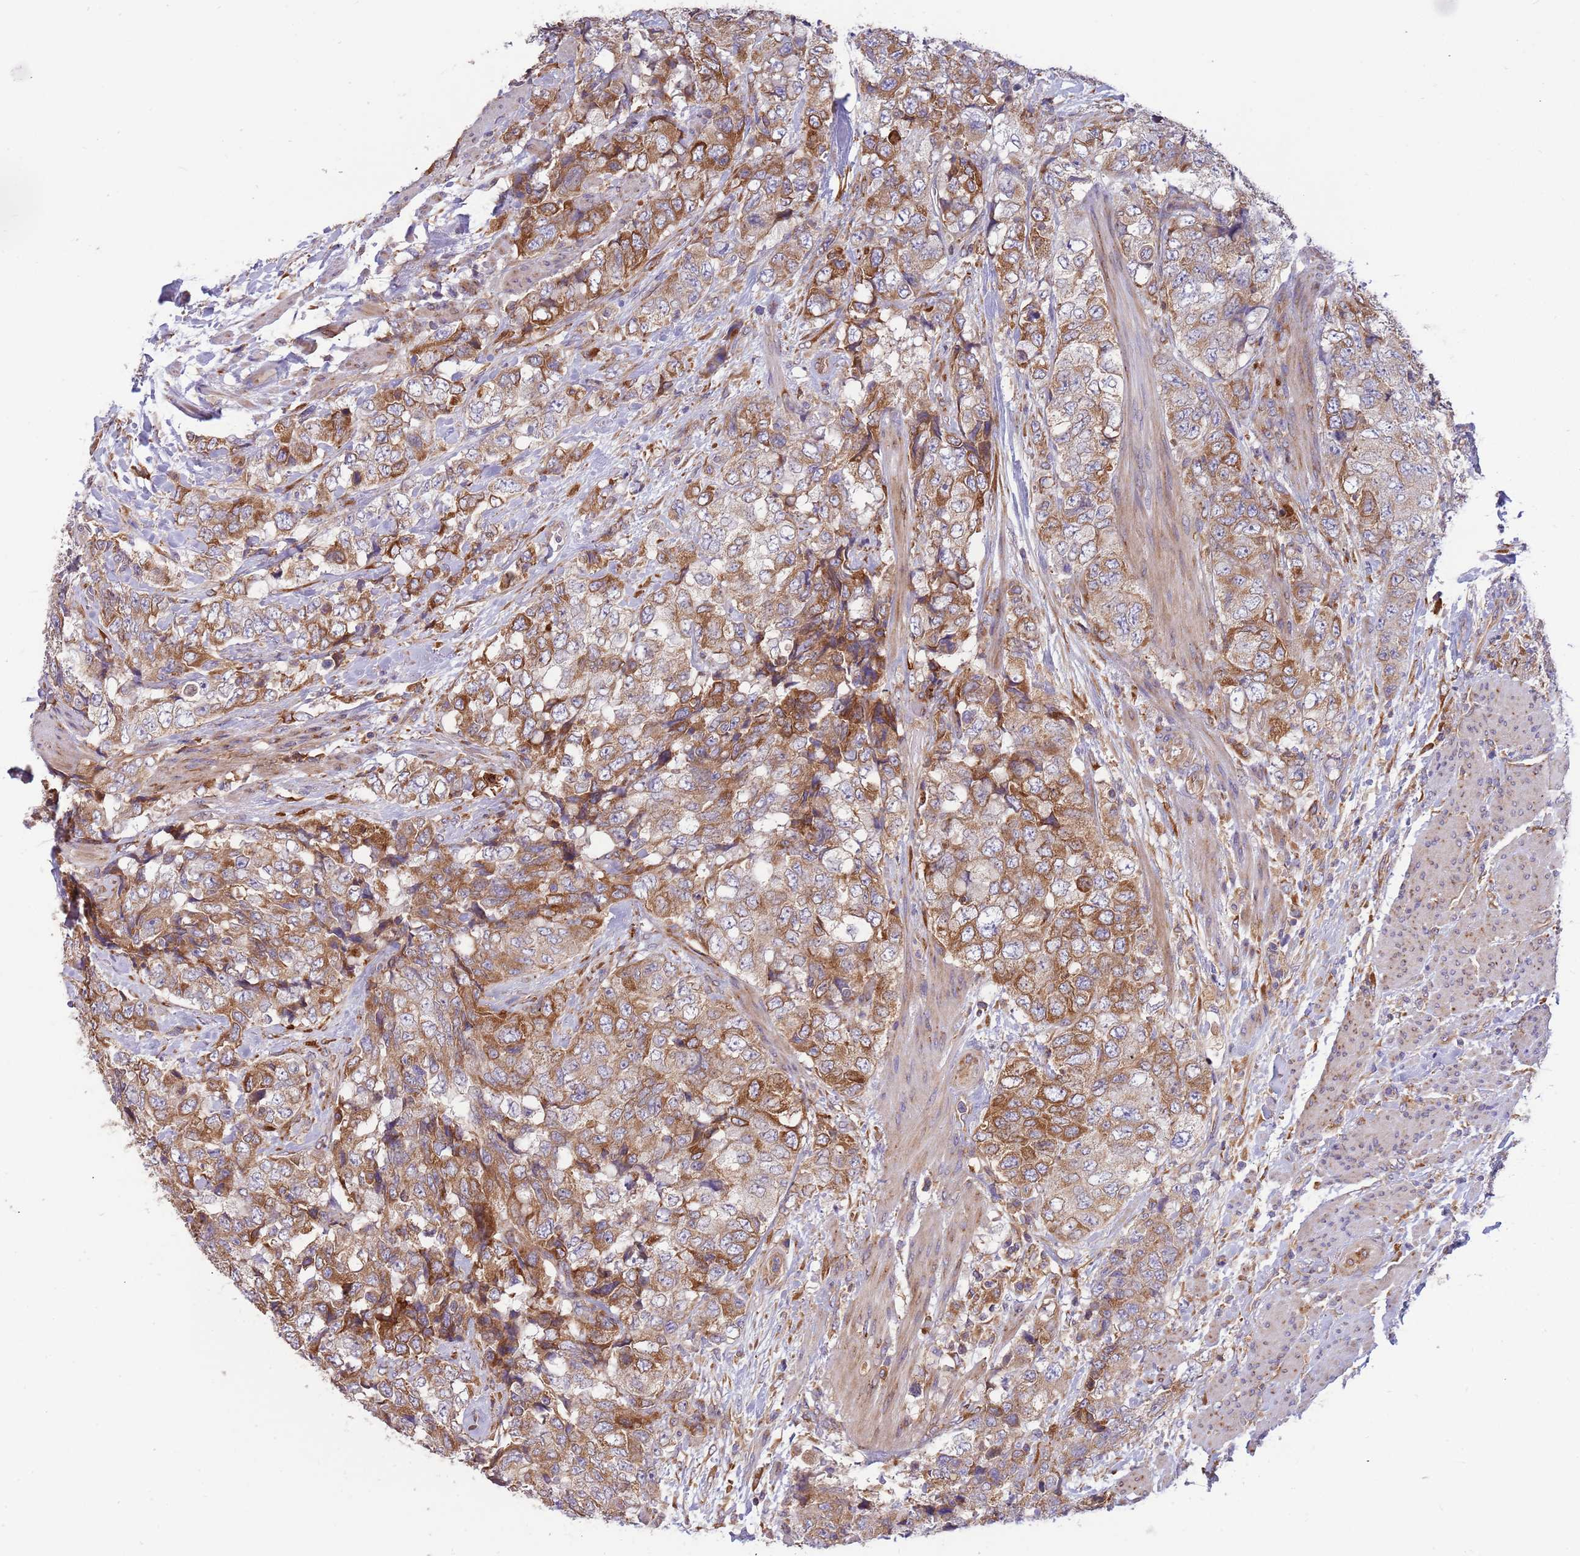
{"staining": {"intensity": "moderate", "quantity": ">75%", "location": "cytoplasmic/membranous"}, "tissue": "urothelial cancer", "cell_type": "Tumor cells", "image_type": "cancer", "snomed": [{"axis": "morphology", "description": "Urothelial carcinoma, High grade"}, {"axis": "topography", "description": "Urinary bladder"}], "caption": "Immunohistochemistry (IHC) photomicrograph of neoplastic tissue: human urothelial cancer stained using IHC displays medium levels of moderate protein expression localized specifically in the cytoplasmic/membranous of tumor cells, appearing as a cytoplasmic/membranous brown color.", "gene": "ARMCX6", "patient": {"sex": "female", "age": 78}}